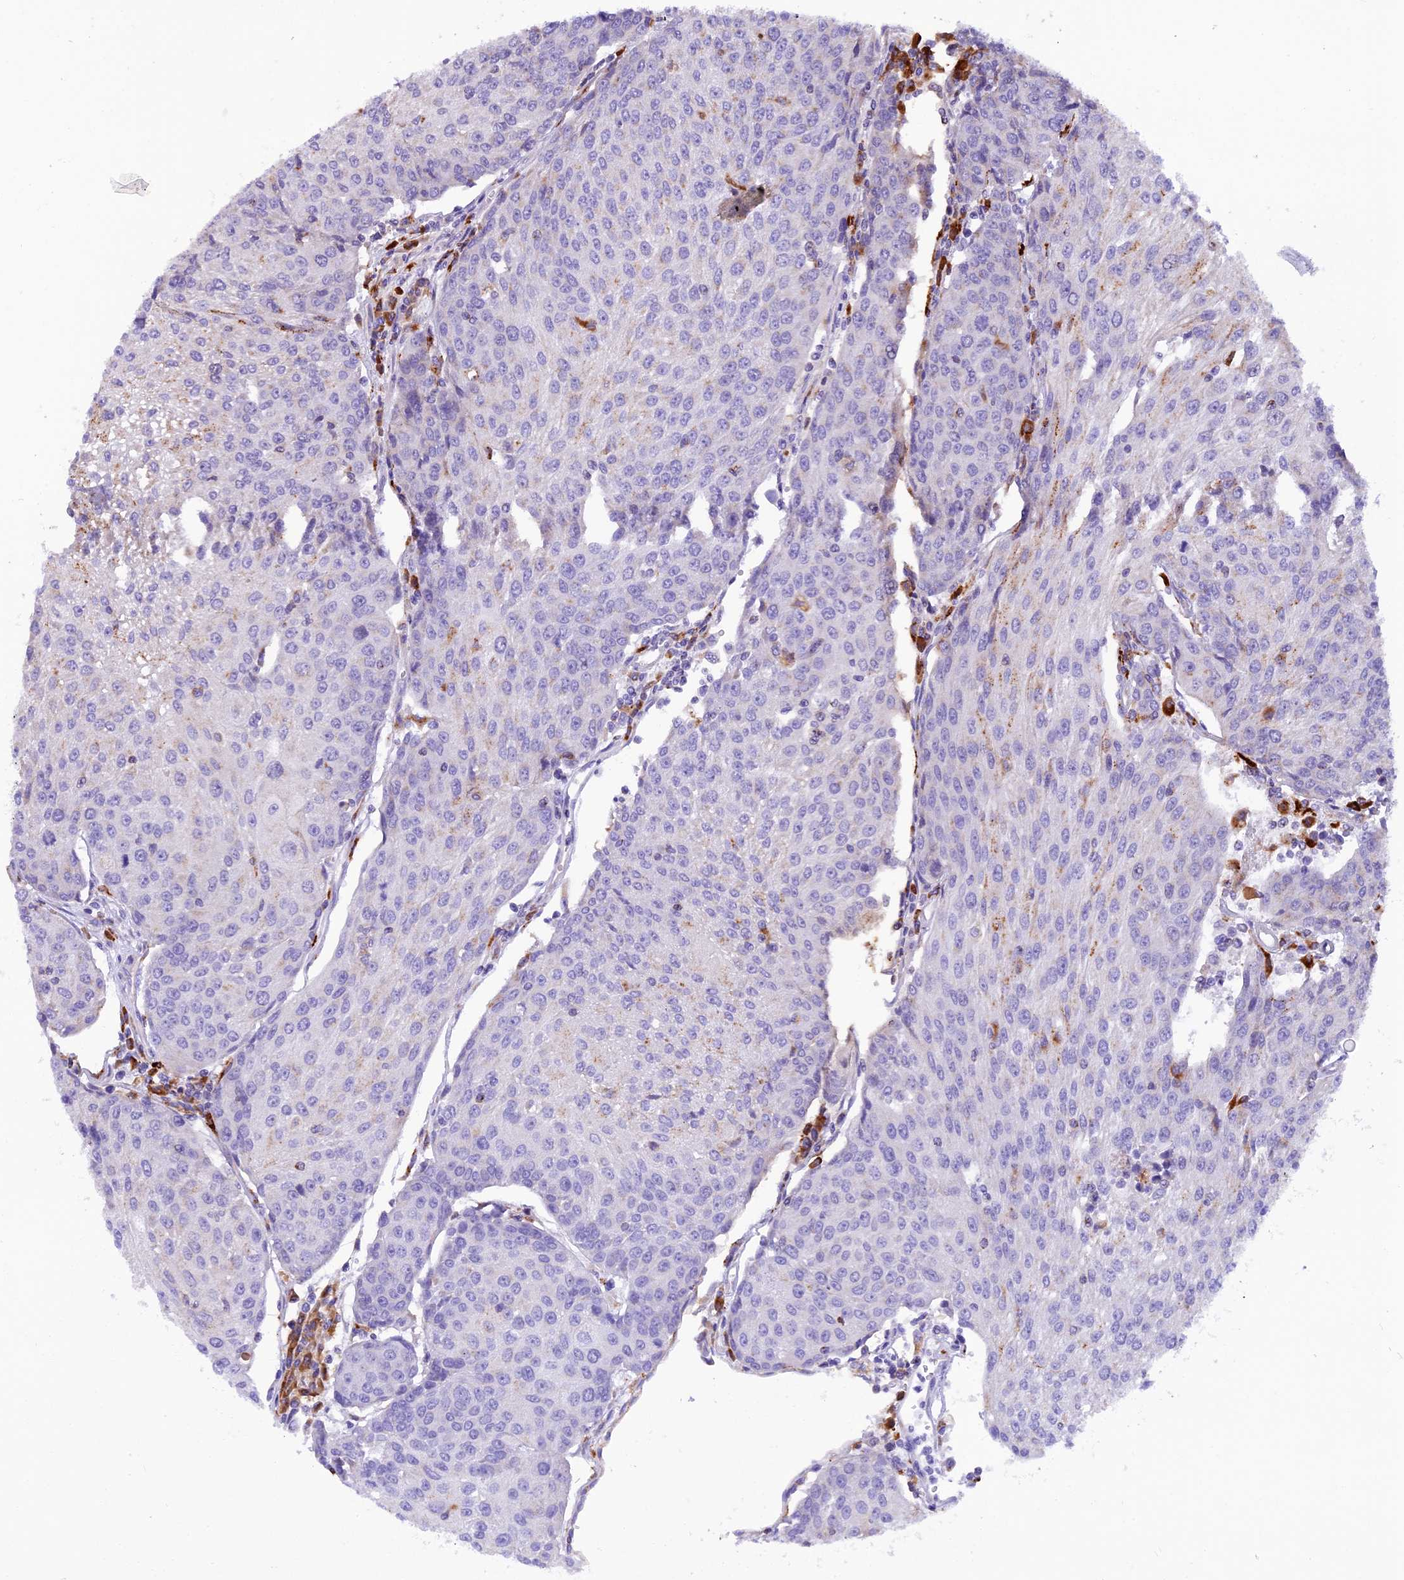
{"staining": {"intensity": "weak", "quantity": "<25%", "location": "cytoplasmic/membranous"}, "tissue": "urothelial cancer", "cell_type": "Tumor cells", "image_type": "cancer", "snomed": [{"axis": "morphology", "description": "Urothelial carcinoma, High grade"}, {"axis": "topography", "description": "Urinary bladder"}], "caption": "Immunohistochemical staining of human high-grade urothelial carcinoma displays no significant staining in tumor cells.", "gene": "THRSP", "patient": {"sex": "female", "age": 85}}